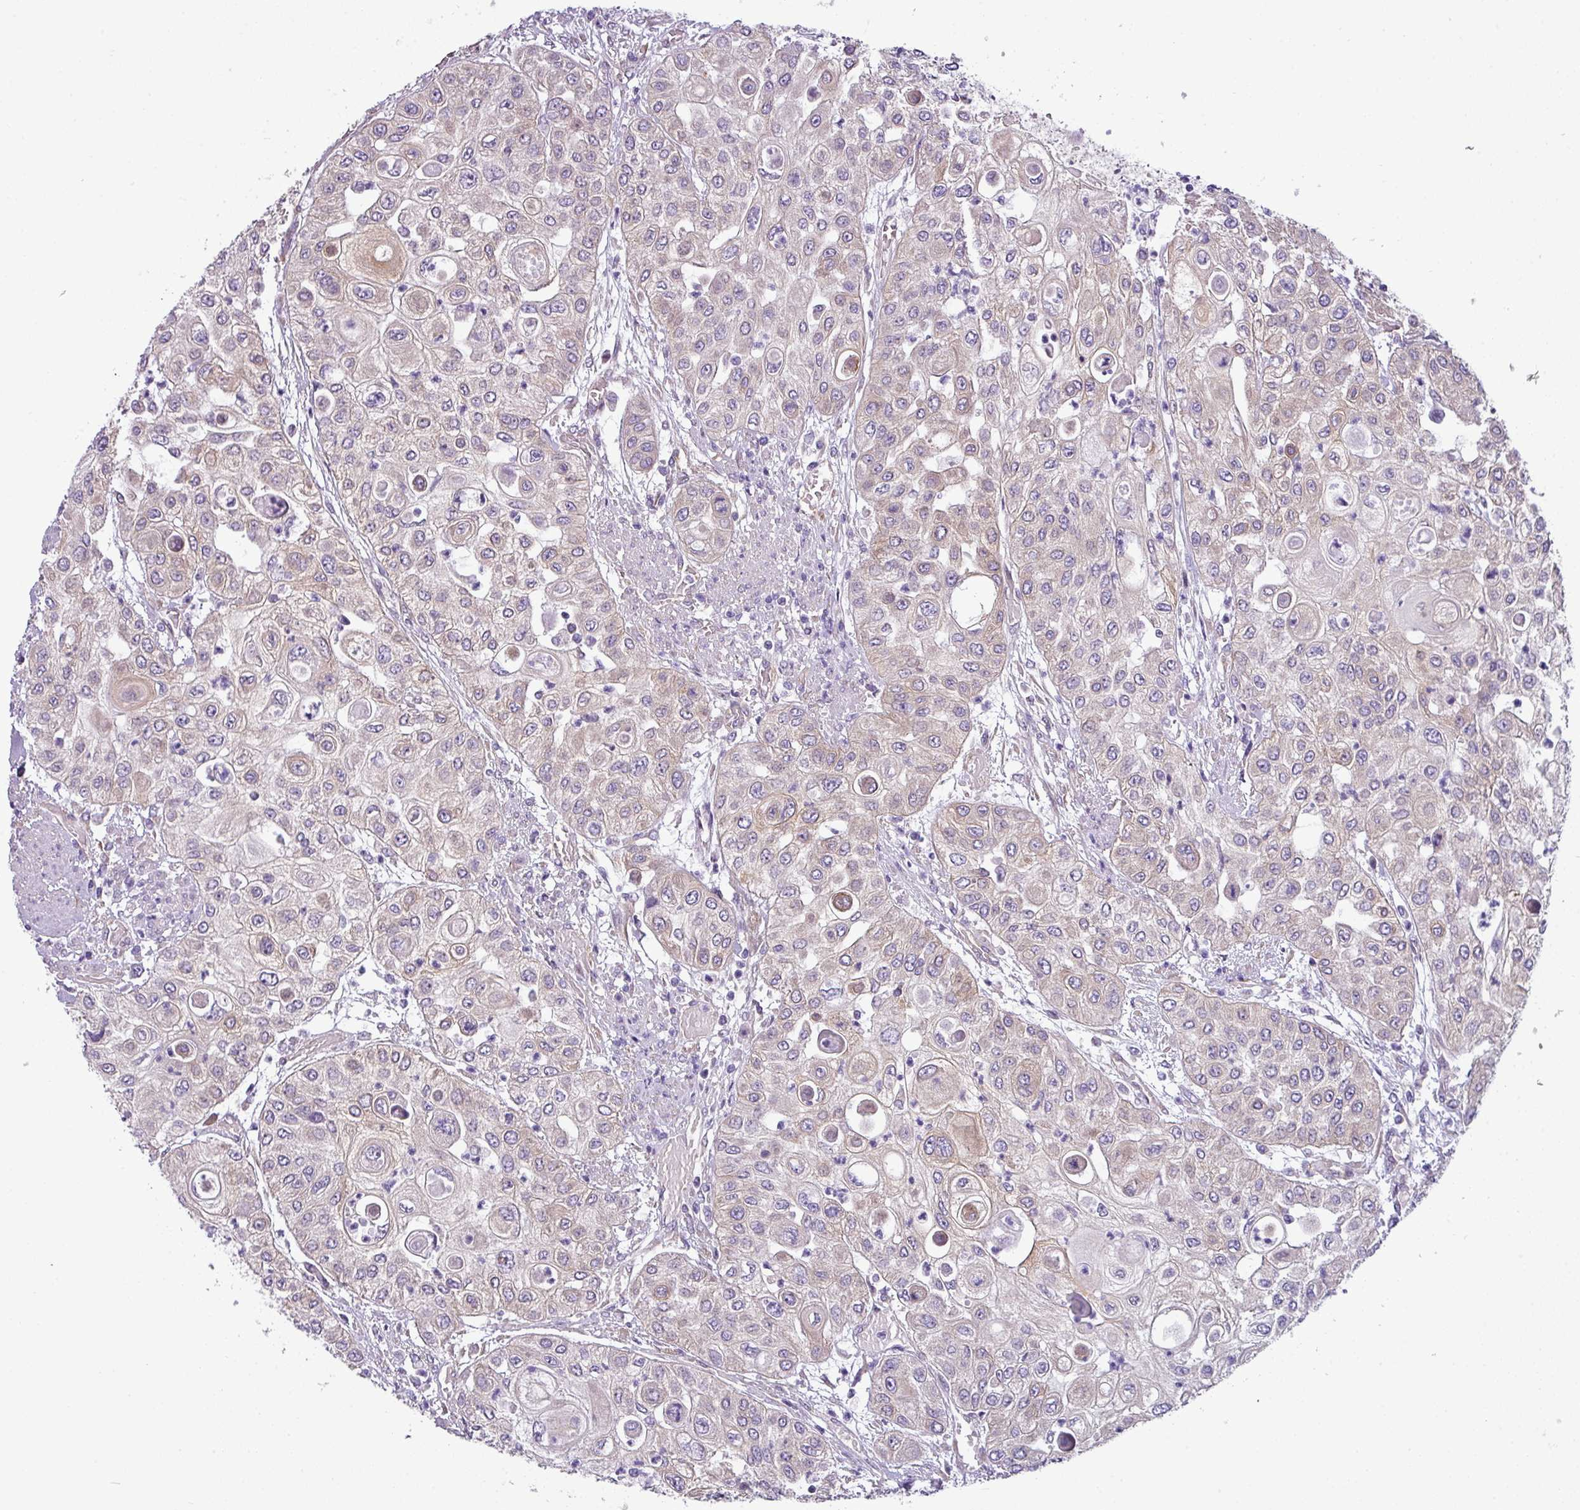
{"staining": {"intensity": "weak", "quantity": ">75%", "location": "cytoplasmic/membranous"}, "tissue": "urothelial cancer", "cell_type": "Tumor cells", "image_type": "cancer", "snomed": [{"axis": "morphology", "description": "Urothelial carcinoma, High grade"}, {"axis": "topography", "description": "Urinary bladder"}], "caption": "DAB (3,3'-diaminobenzidine) immunohistochemical staining of high-grade urothelial carcinoma displays weak cytoplasmic/membranous protein expression in approximately >75% of tumor cells. (DAB = brown stain, brightfield microscopy at high magnification).", "gene": "TOR1AIP2", "patient": {"sex": "female", "age": 79}}